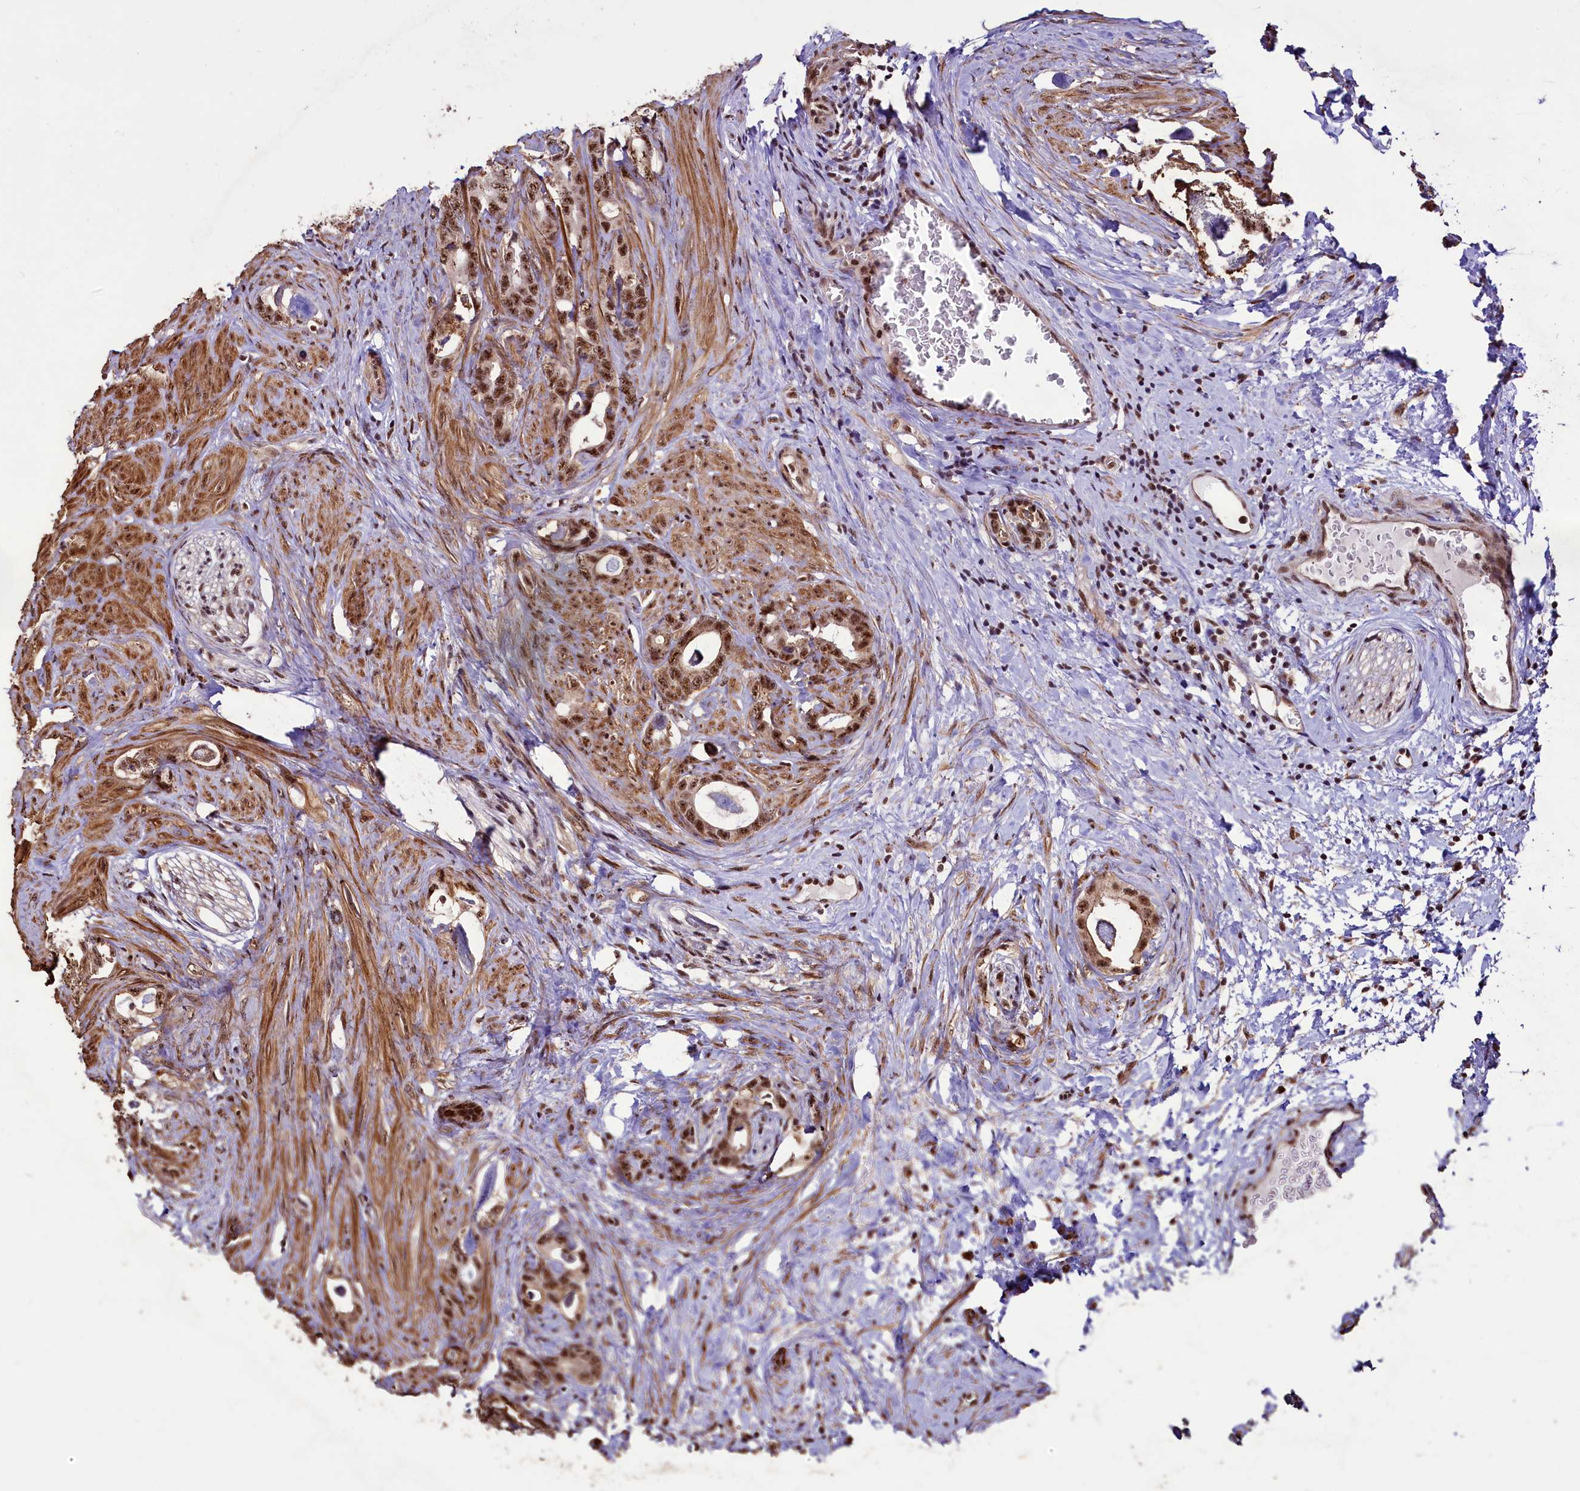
{"staining": {"intensity": "moderate", "quantity": ">75%", "location": "nuclear"}, "tissue": "prostate cancer", "cell_type": "Tumor cells", "image_type": "cancer", "snomed": [{"axis": "morphology", "description": "Adenocarcinoma, Low grade"}, {"axis": "topography", "description": "Prostate"}], "caption": "Immunohistochemistry (IHC) staining of prostate adenocarcinoma (low-grade), which demonstrates medium levels of moderate nuclear staining in about >75% of tumor cells indicating moderate nuclear protein expression. The staining was performed using DAB (3,3'-diaminobenzidine) (brown) for protein detection and nuclei were counterstained in hematoxylin (blue).", "gene": "SFSWAP", "patient": {"sex": "male", "age": 63}}